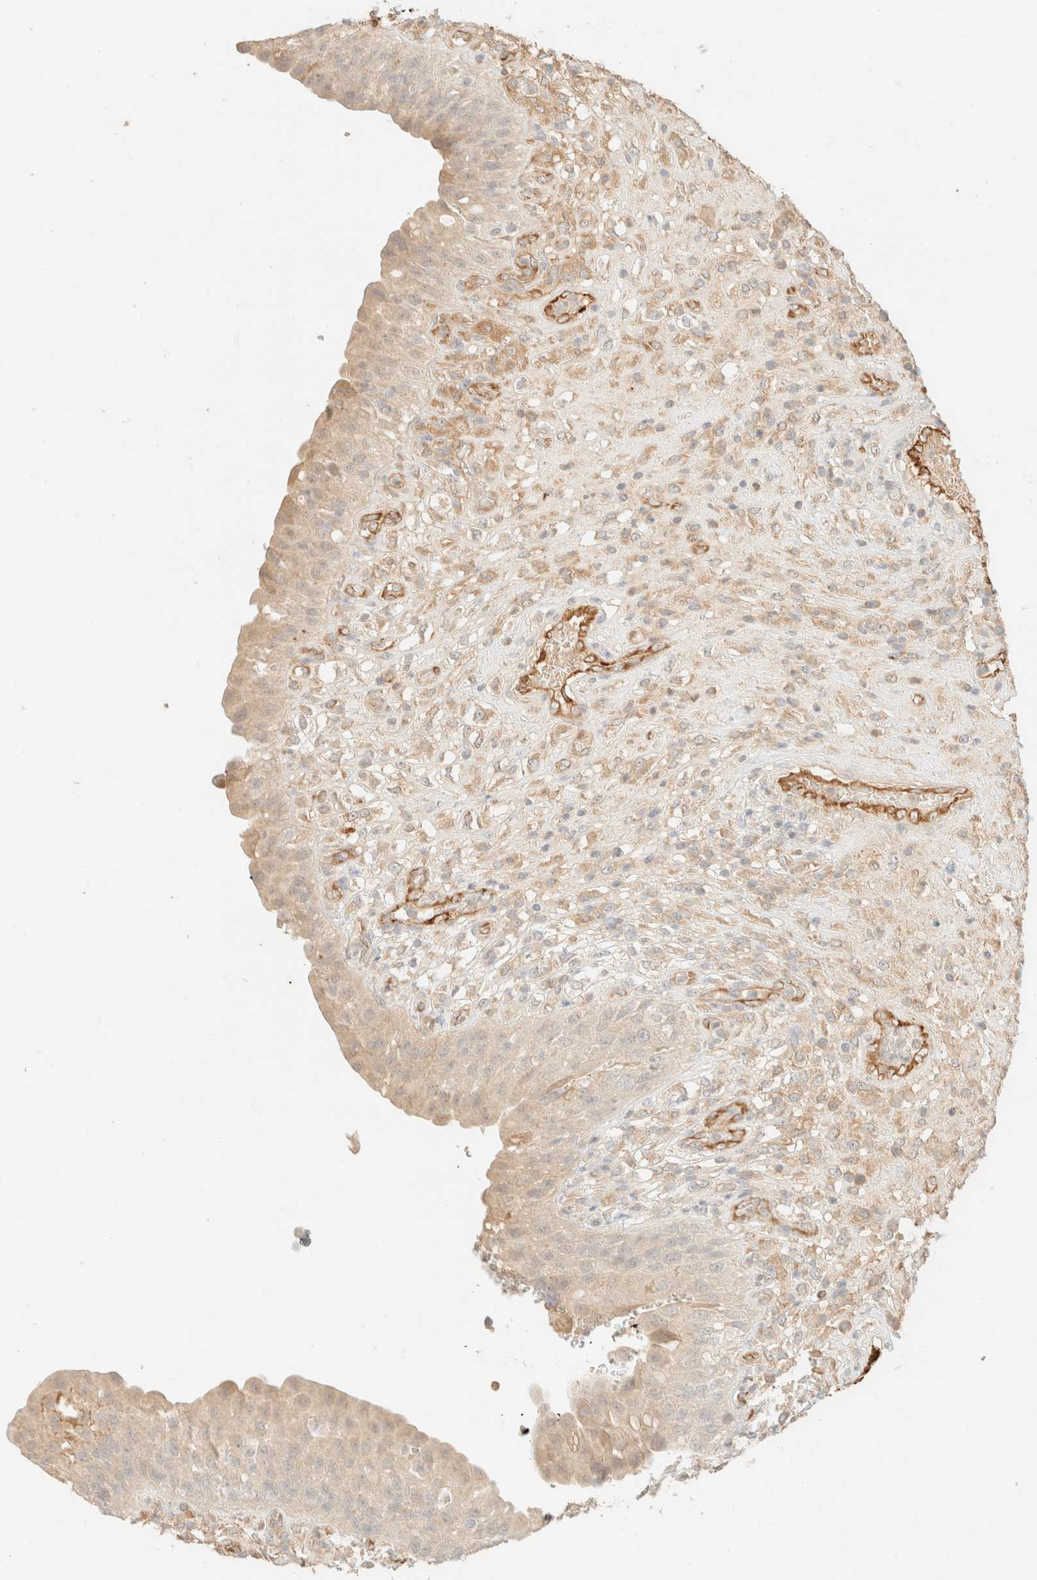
{"staining": {"intensity": "weak", "quantity": "<25%", "location": "cytoplasmic/membranous"}, "tissue": "urinary bladder", "cell_type": "Urothelial cells", "image_type": "normal", "snomed": [{"axis": "morphology", "description": "Normal tissue, NOS"}, {"axis": "topography", "description": "Urinary bladder"}], "caption": "Image shows no protein expression in urothelial cells of benign urinary bladder.", "gene": "SPARCL1", "patient": {"sex": "female", "age": 62}}